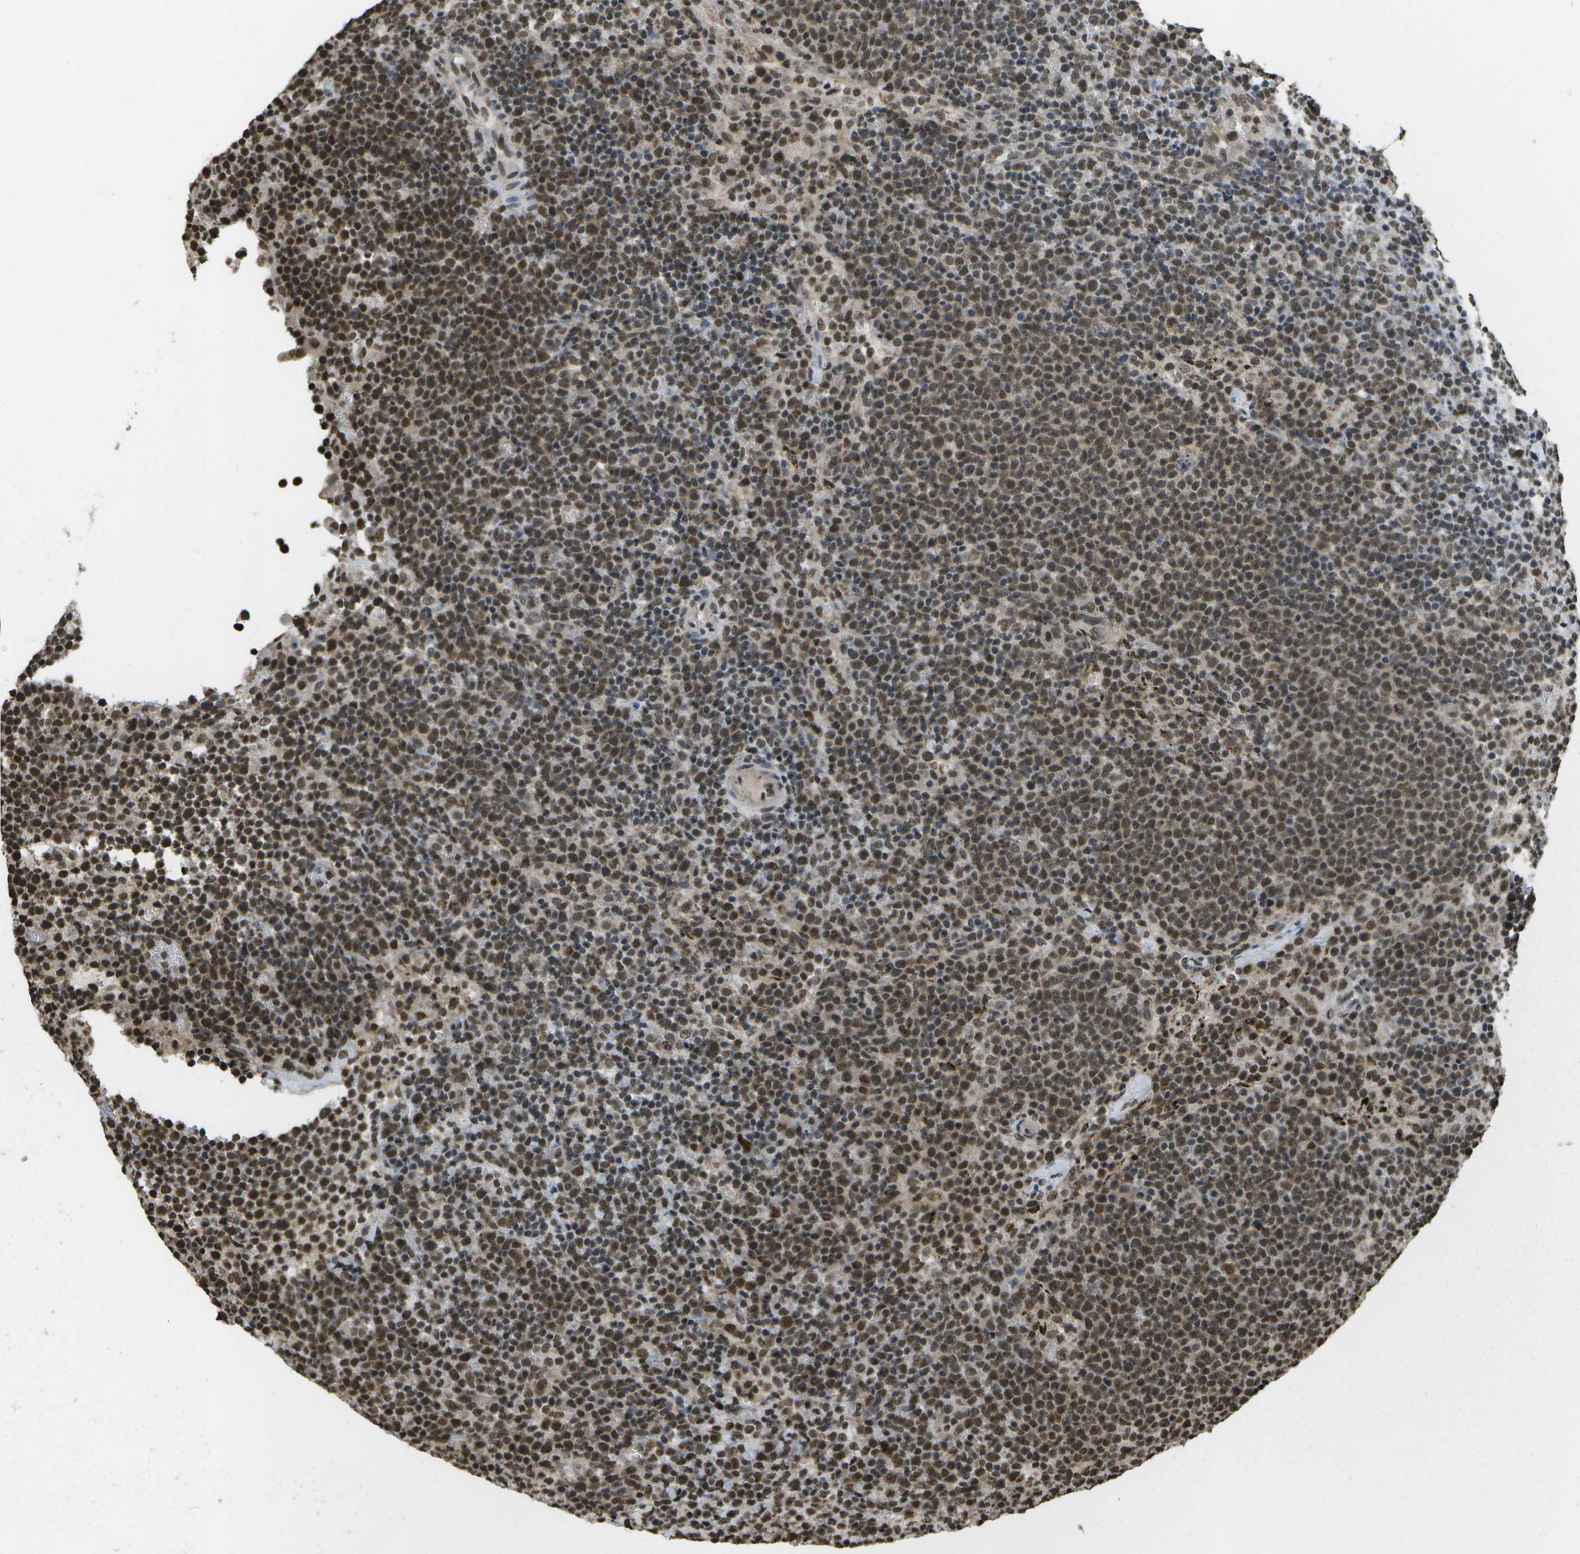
{"staining": {"intensity": "moderate", "quantity": ">75%", "location": "nuclear"}, "tissue": "lymphoma", "cell_type": "Tumor cells", "image_type": "cancer", "snomed": [{"axis": "morphology", "description": "Malignant lymphoma, non-Hodgkin's type, High grade"}, {"axis": "topography", "description": "Lymph node"}], "caption": "This image demonstrates immunohistochemistry staining of malignant lymphoma, non-Hodgkin's type (high-grade), with medium moderate nuclear positivity in about >75% of tumor cells.", "gene": "SPEN", "patient": {"sex": "male", "age": 61}}